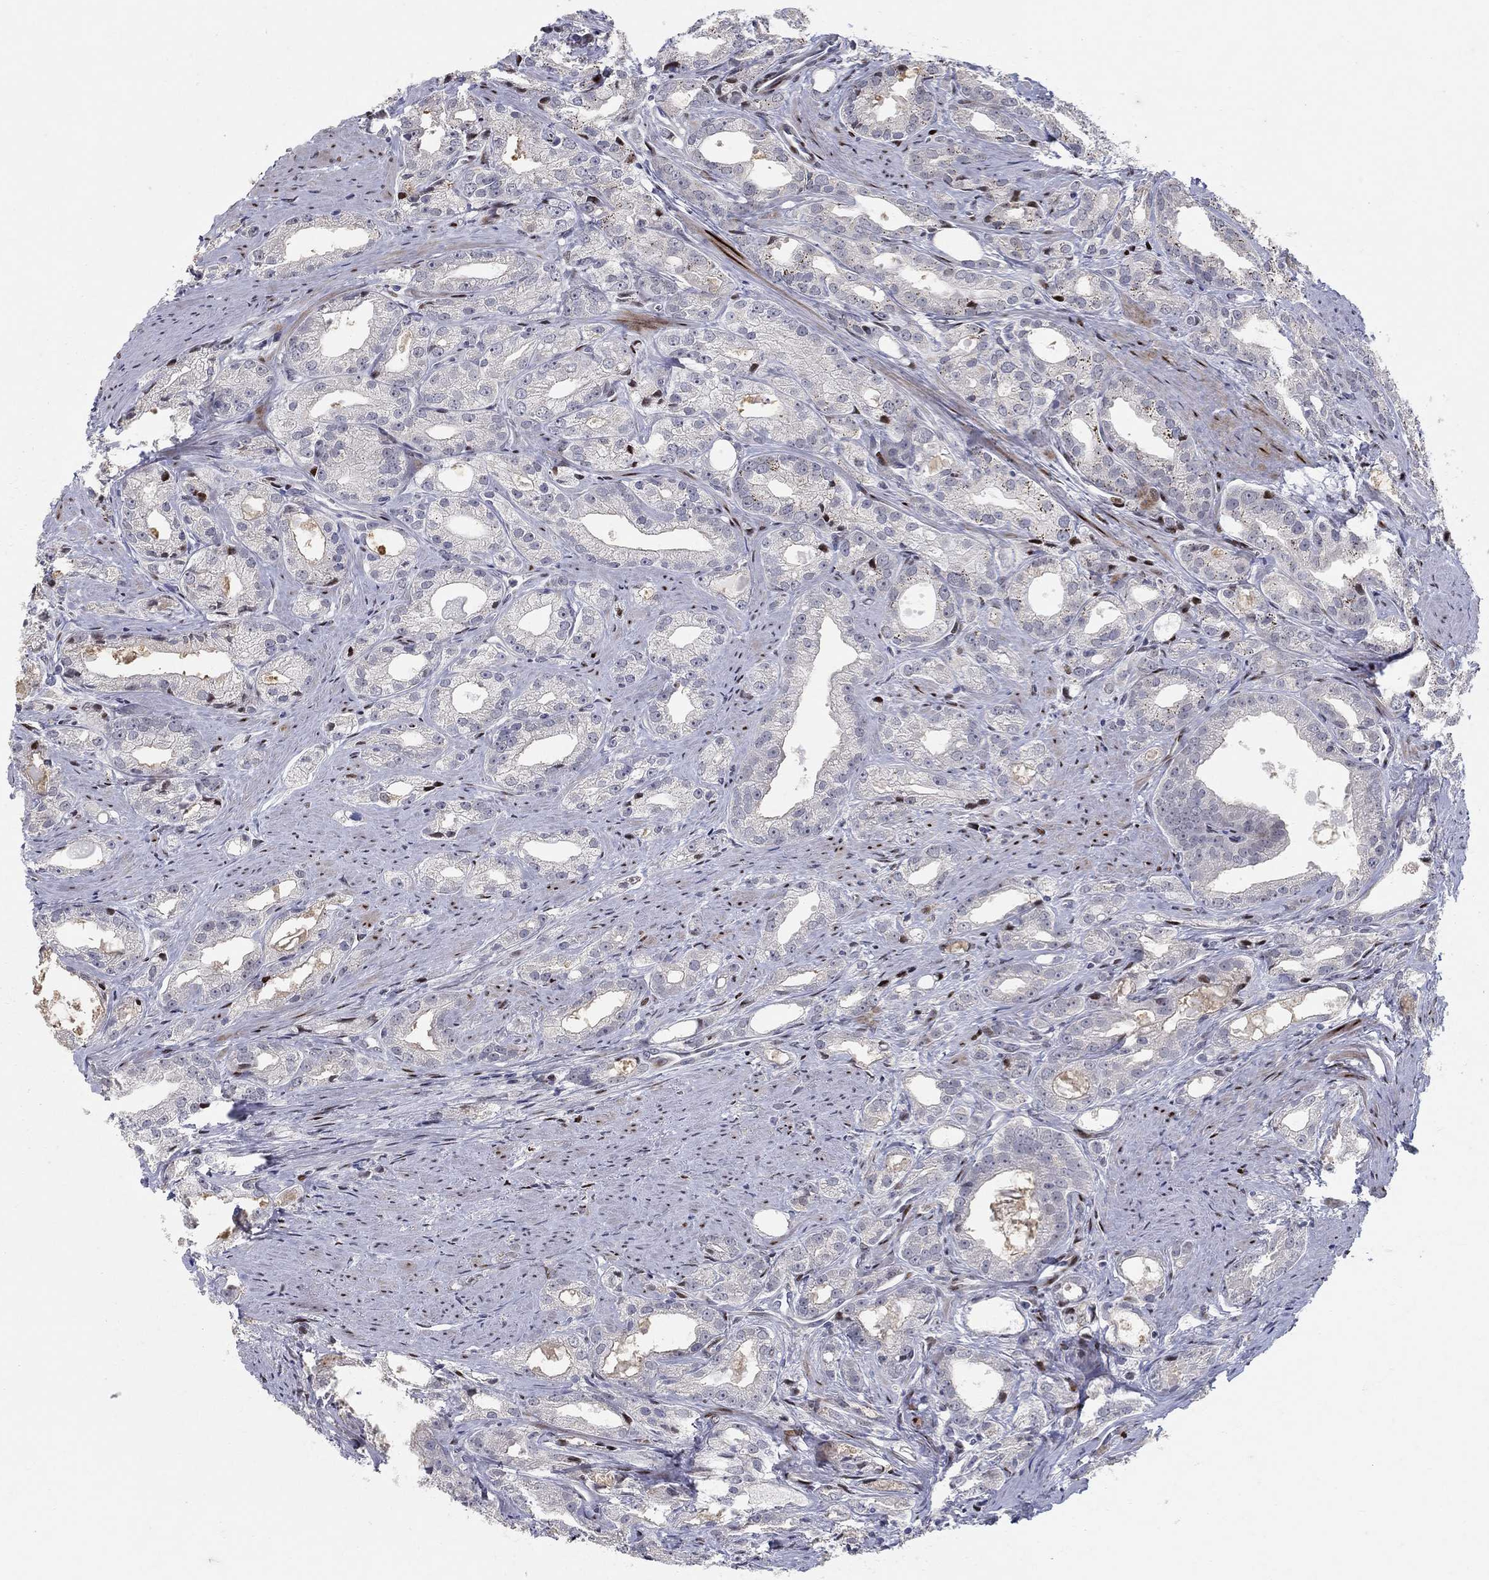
{"staining": {"intensity": "strong", "quantity": "<25%", "location": "nuclear"}, "tissue": "prostate cancer", "cell_type": "Tumor cells", "image_type": "cancer", "snomed": [{"axis": "morphology", "description": "Adenocarcinoma, NOS"}, {"axis": "morphology", "description": "Adenocarcinoma, High grade"}, {"axis": "topography", "description": "Prostate"}], "caption": "Protein expression analysis of human prostate cancer reveals strong nuclear positivity in about <25% of tumor cells.", "gene": "RAPGEF5", "patient": {"sex": "male", "age": 70}}